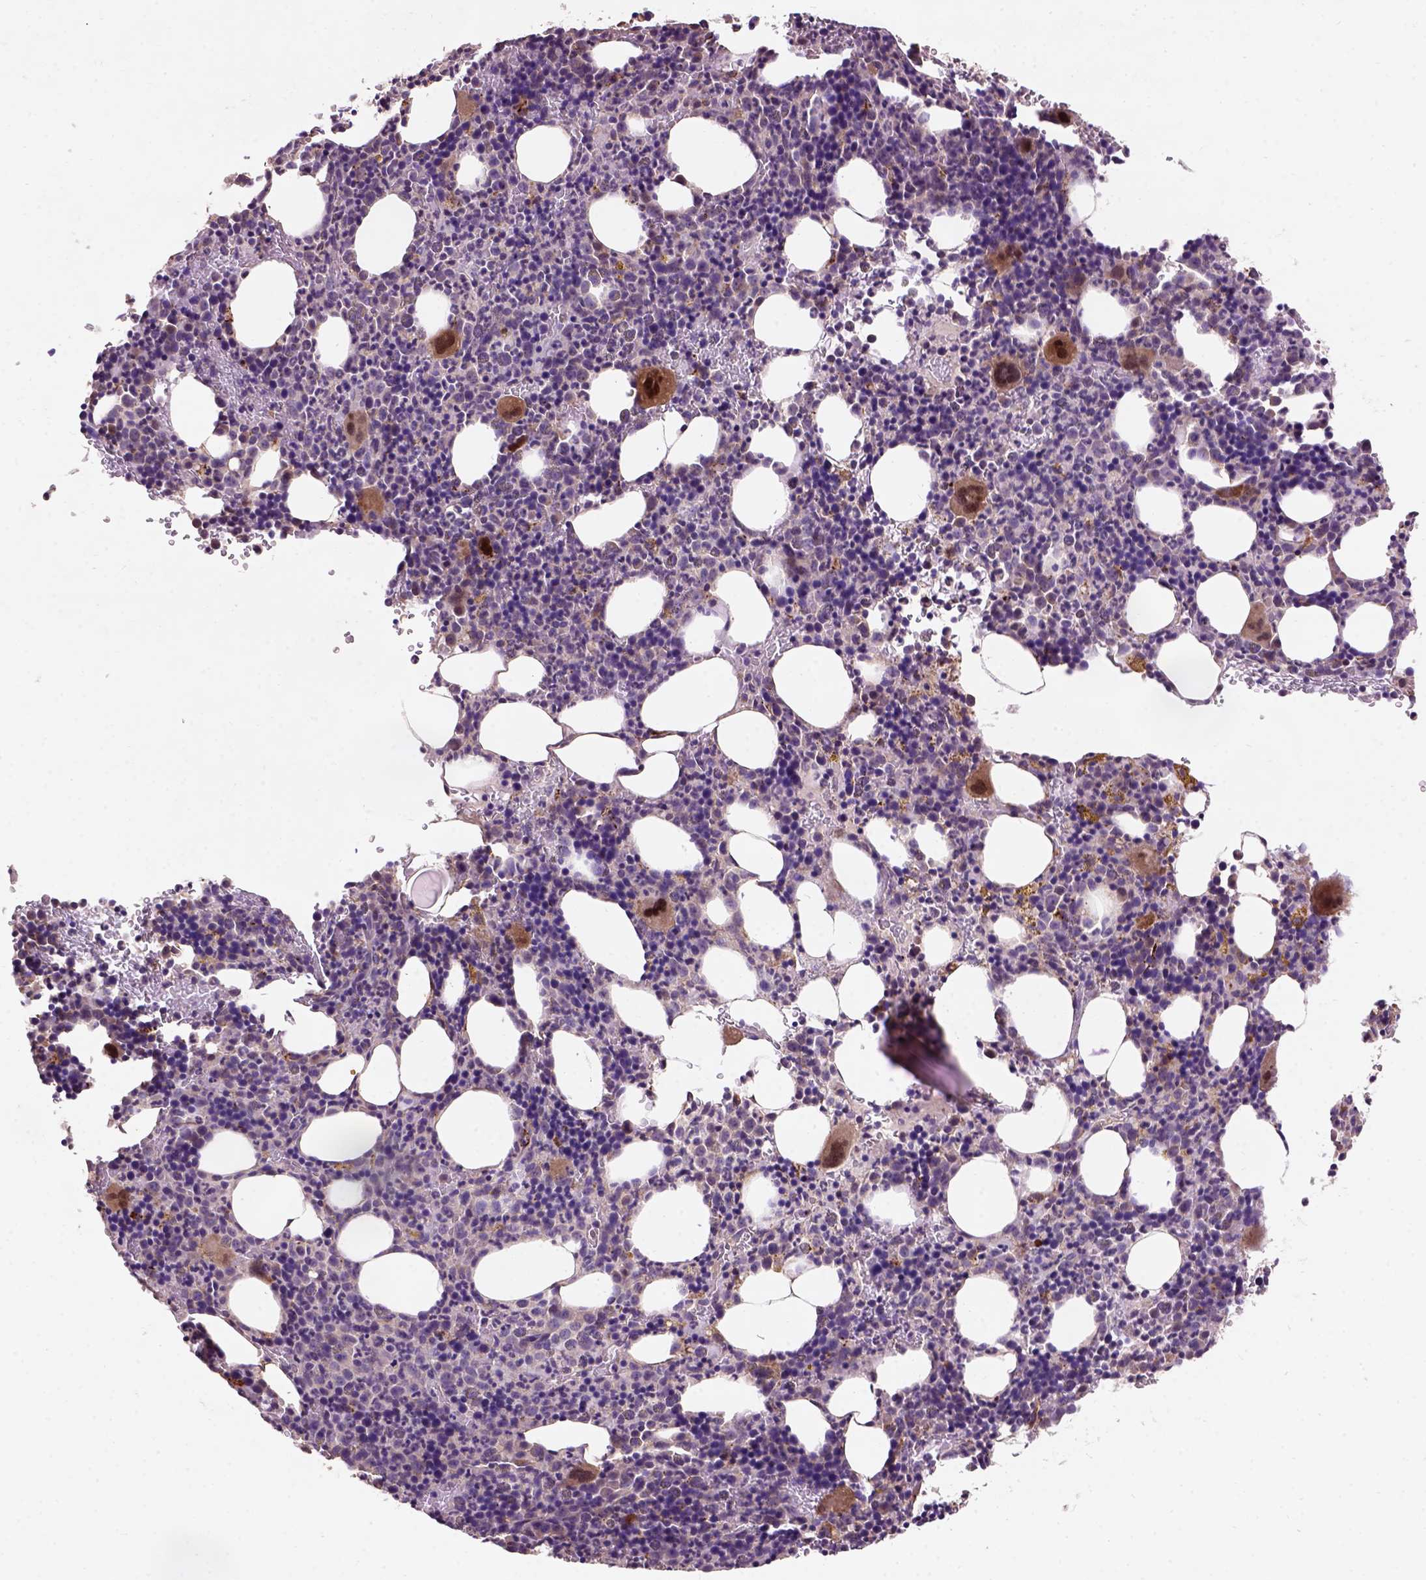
{"staining": {"intensity": "moderate", "quantity": "<25%", "location": "cytoplasmic/membranous"}, "tissue": "bone marrow", "cell_type": "Hematopoietic cells", "image_type": "normal", "snomed": [{"axis": "morphology", "description": "Normal tissue, NOS"}, {"axis": "topography", "description": "Bone marrow"}], "caption": "Moderate cytoplasmic/membranous expression for a protein is identified in about <25% of hematopoietic cells of unremarkable bone marrow using immunohistochemistry (IHC).", "gene": "KBTBD8", "patient": {"sex": "male", "age": 63}}